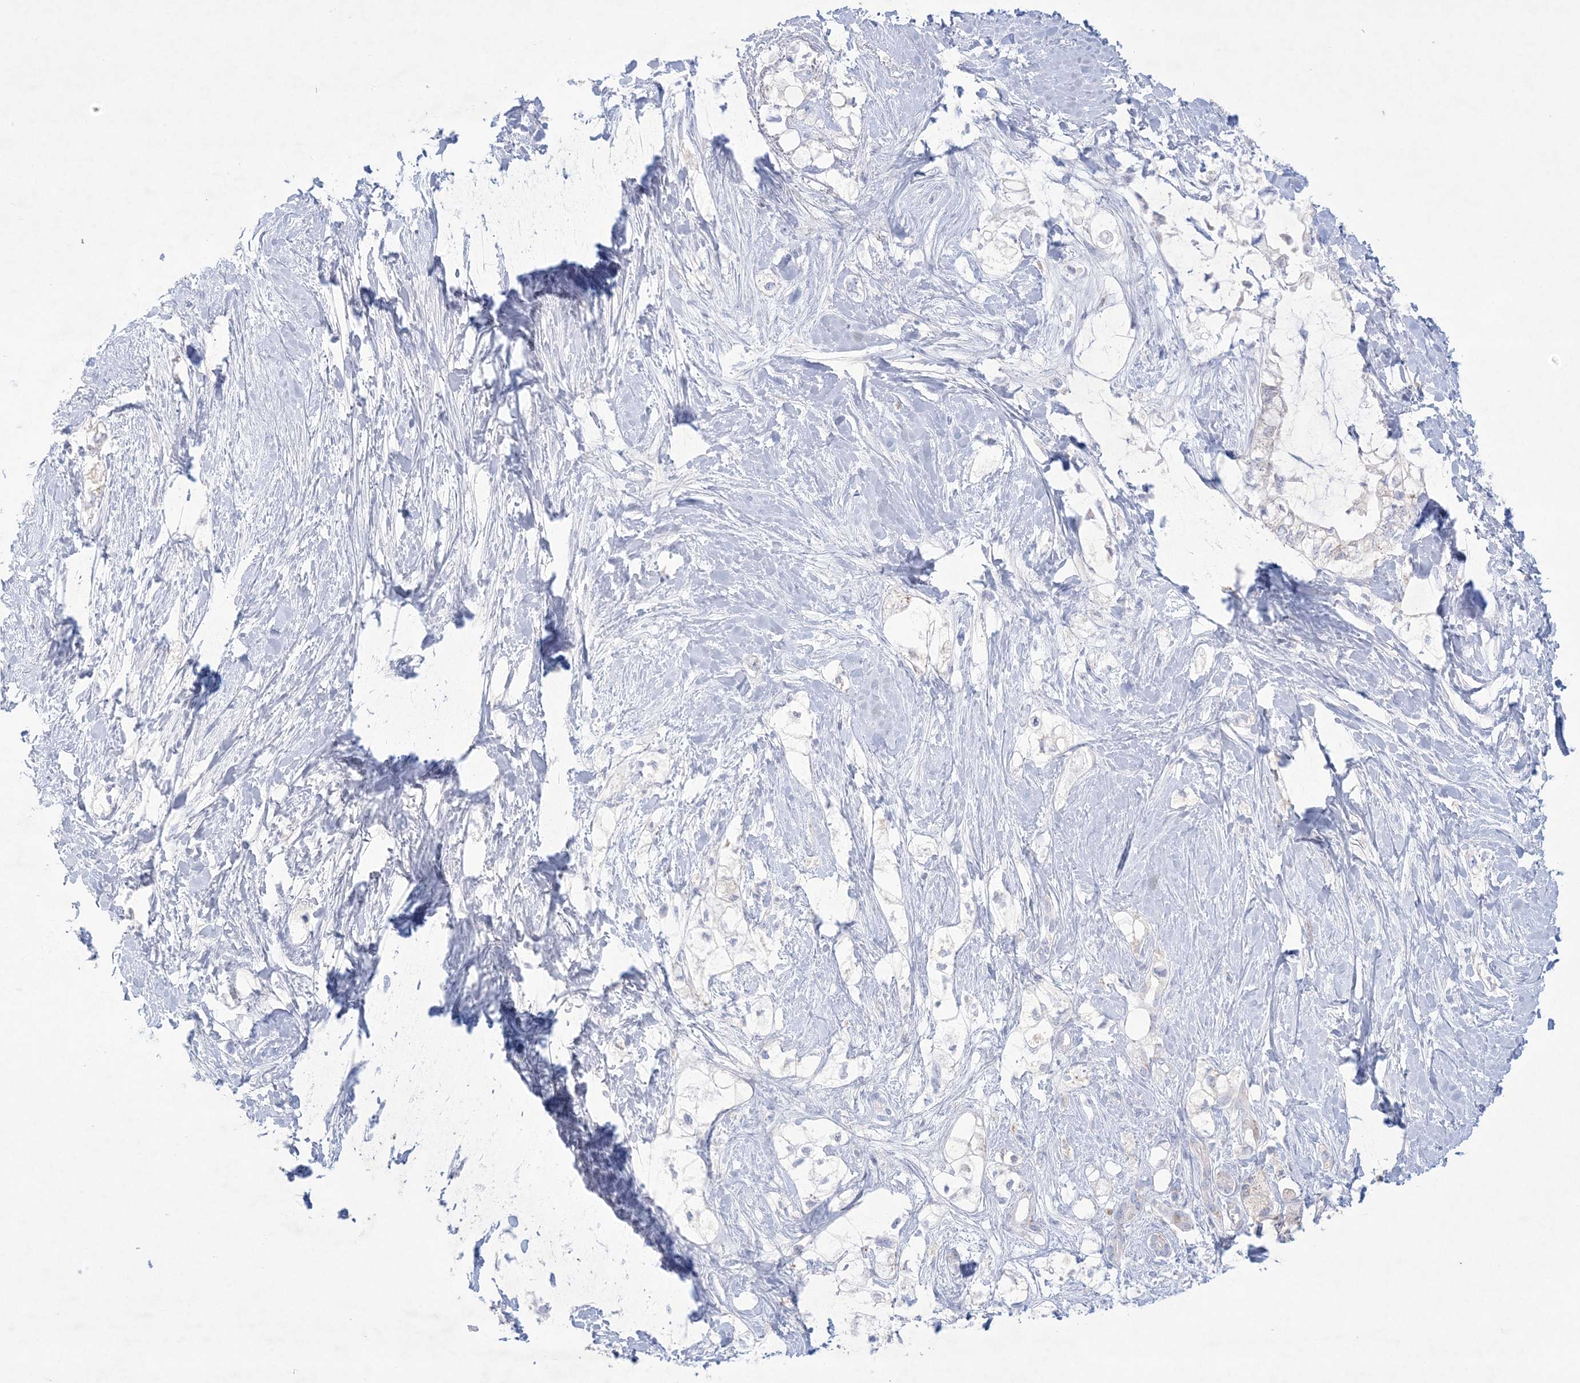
{"staining": {"intensity": "weak", "quantity": "<25%", "location": "cytoplasmic/membranous"}, "tissue": "pancreatic cancer", "cell_type": "Tumor cells", "image_type": "cancer", "snomed": [{"axis": "morphology", "description": "Adenocarcinoma, NOS"}, {"axis": "topography", "description": "Pancreas"}], "caption": "Pancreatic cancer stained for a protein using immunohistochemistry displays no expression tumor cells.", "gene": "KCTD6", "patient": {"sex": "male", "age": 70}}